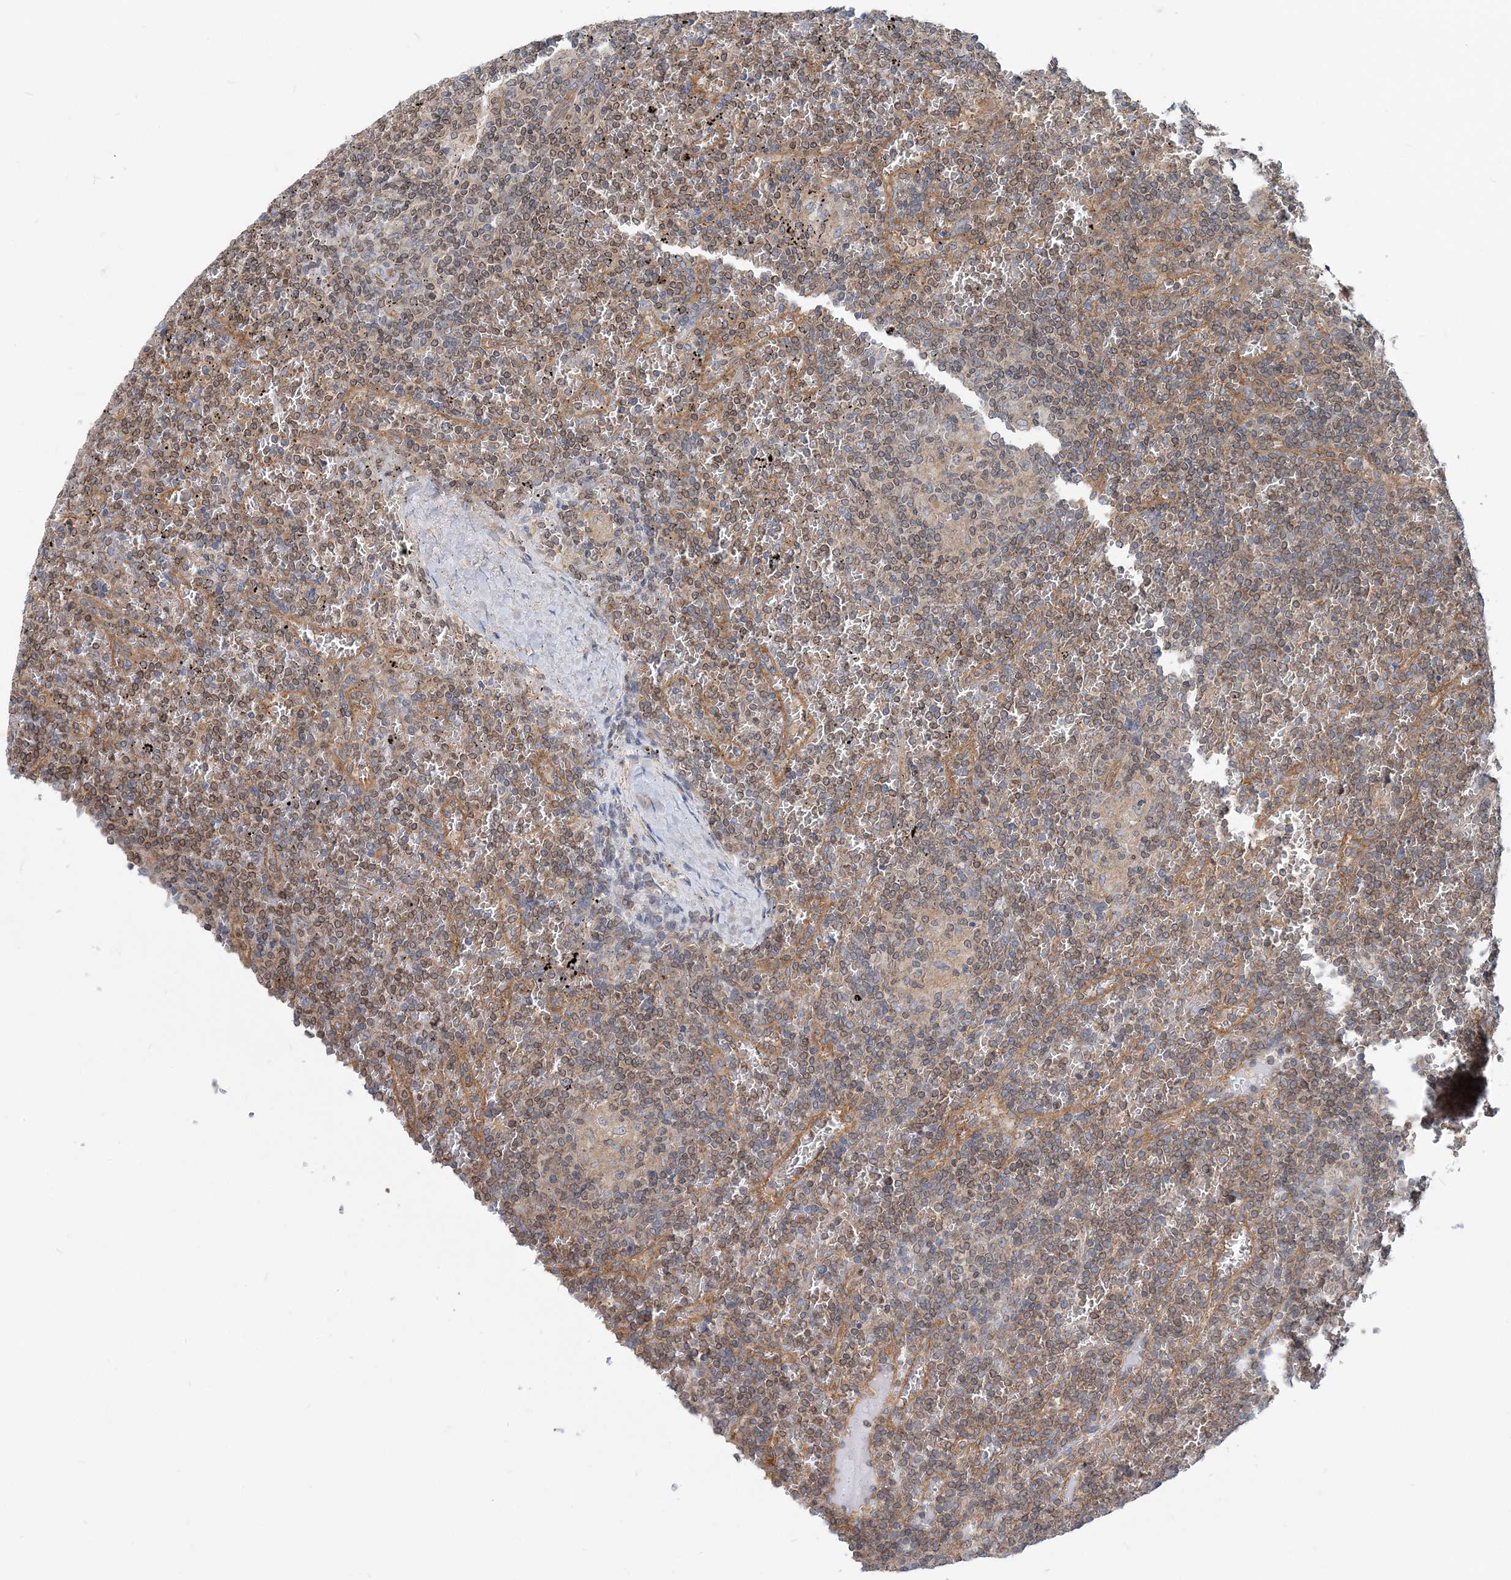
{"staining": {"intensity": "moderate", "quantity": ">75%", "location": "cytoplasmic/membranous,nuclear"}, "tissue": "lymphoma", "cell_type": "Tumor cells", "image_type": "cancer", "snomed": [{"axis": "morphology", "description": "Malignant lymphoma, non-Hodgkin's type, Low grade"}, {"axis": "topography", "description": "Spleen"}], "caption": "Malignant lymphoma, non-Hodgkin's type (low-grade) stained with DAB (3,3'-diaminobenzidine) immunohistochemistry reveals medium levels of moderate cytoplasmic/membranous and nuclear positivity in approximately >75% of tumor cells.", "gene": "MOB4", "patient": {"sex": "female", "age": 19}}